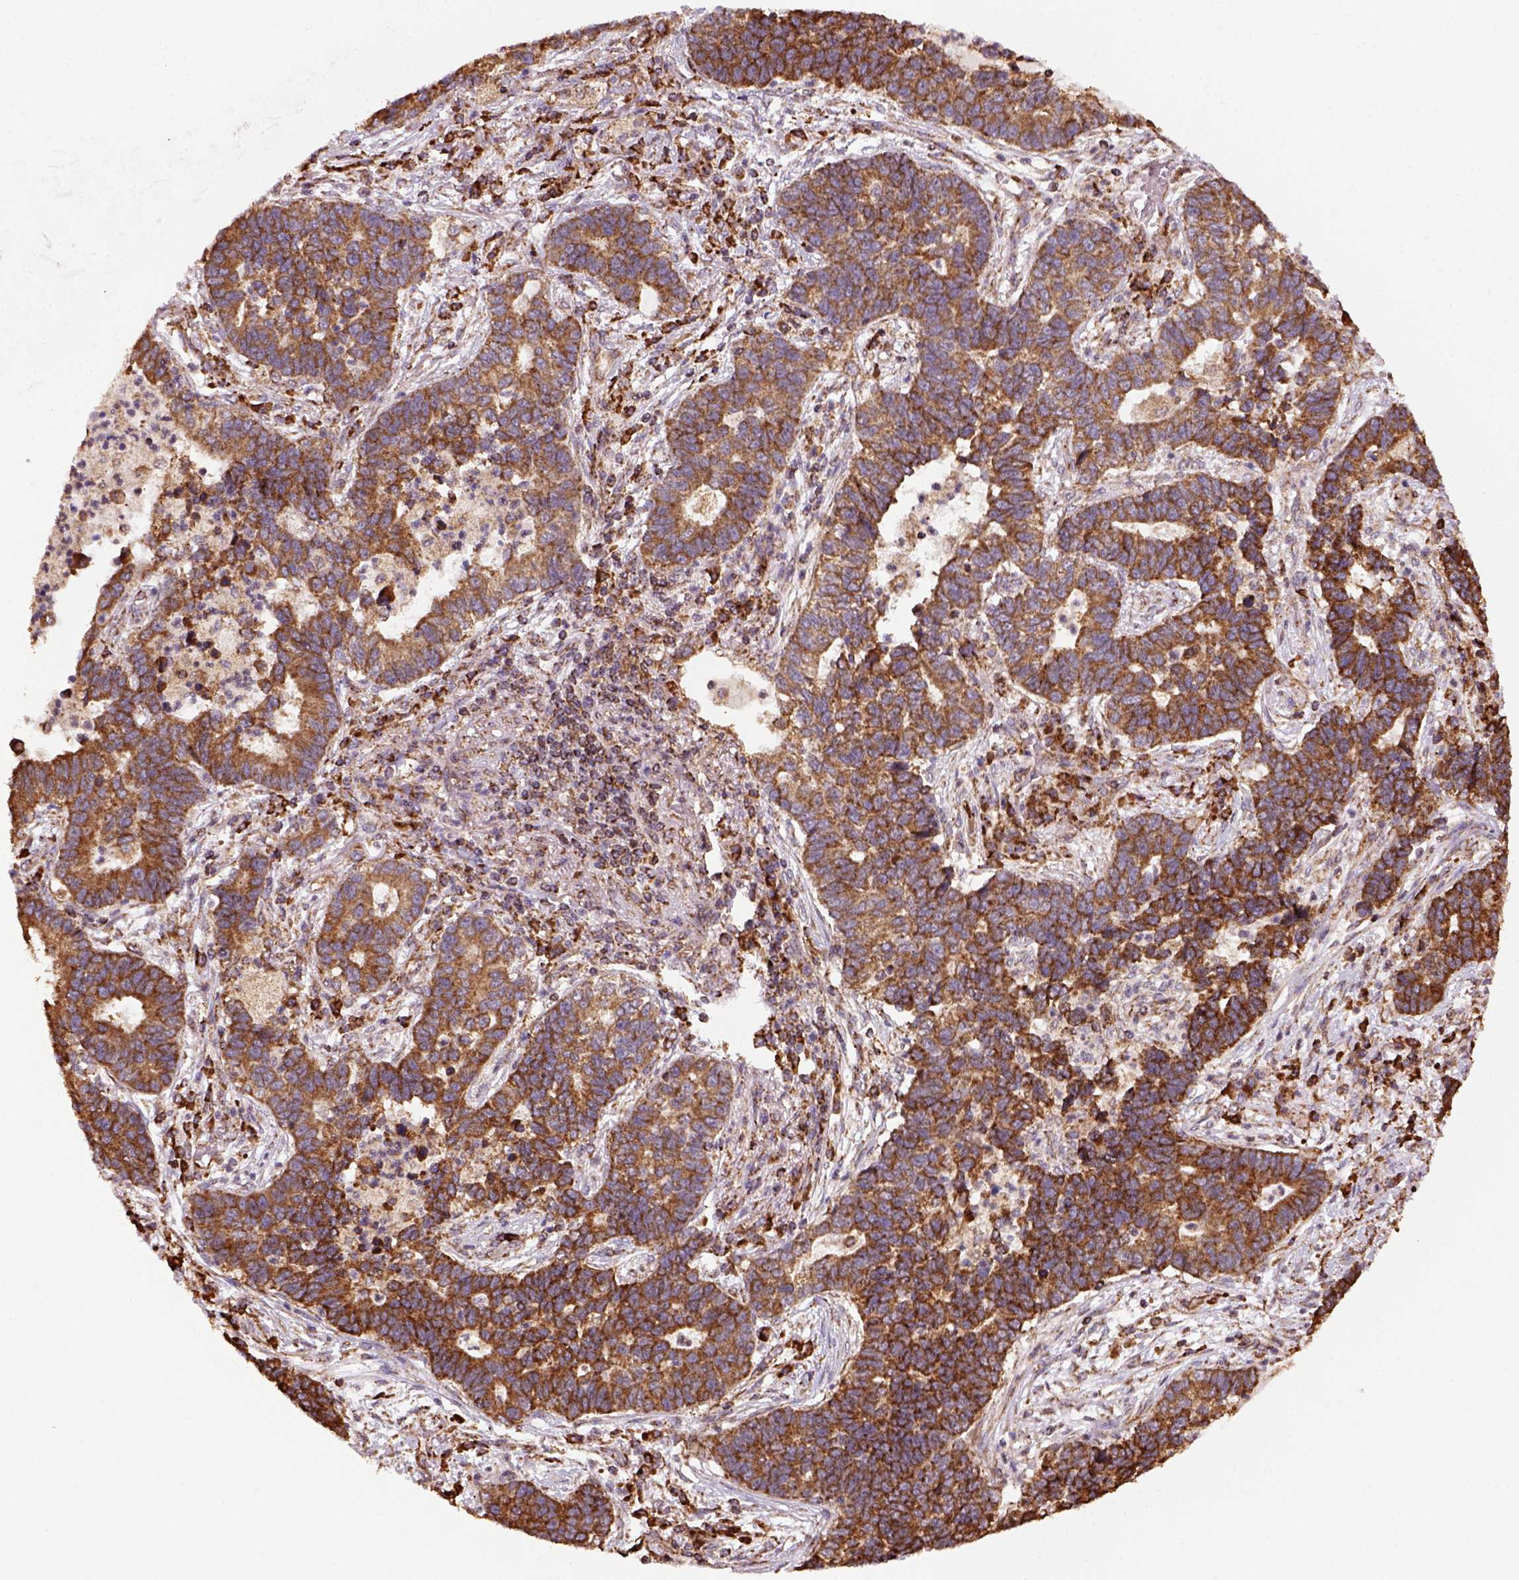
{"staining": {"intensity": "moderate", "quantity": ">75%", "location": "cytoplasmic/membranous"}, "tissue": "lung cancer", "cell_type": "Tumor cells", "image_type": "cancer", "snomed": [{"axis": "morphology", "description": "Adenocarcinoma, NOS"}, {"axis": "topography", "description": "Lung"}], "caption": "Moderate cytoplasmic/membranous protein staining is seen in approximately >75% of tumor cells in lung cancer (adenocarcinoma).", "gene": "MAPK8IP3", "patient": {"sex": "female", "age": 57}}